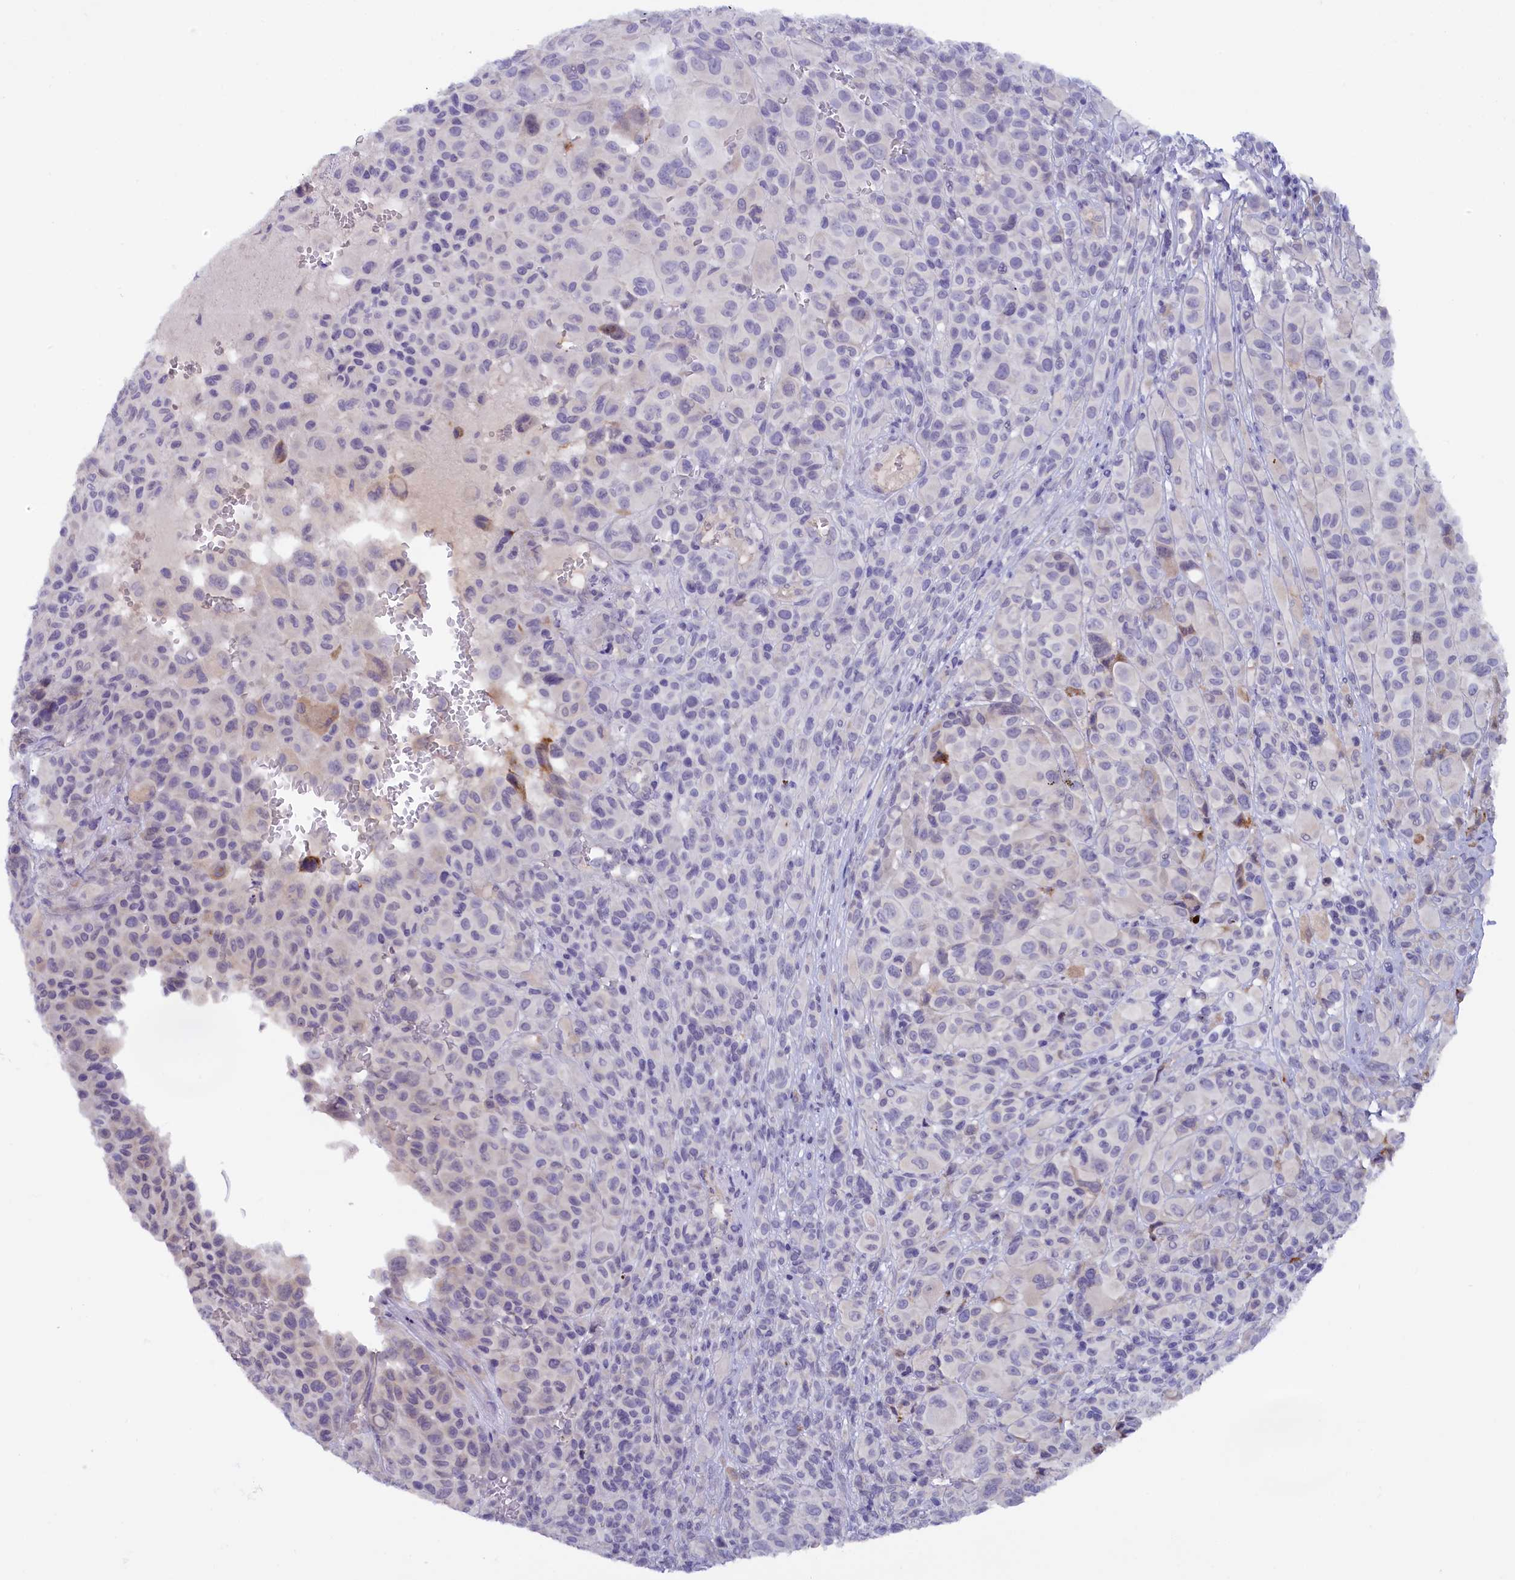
{"staining": {"intensity": "negative", "quantity": "none", "location": "none"}, "tissue": "melanoma", "cell_type": "Tumor cells", "image_type": "cancer", "snomed": [{"axis": "morphology", "description": "Malignant melanoma, NOS"}, {"axis": "topography", "description": "Skin of trunk"}], "caption": "The image demonstrates no significant positivity in tumor cells of malignant melanoma. The staining was performed using DAB to visualize the protein expression in brown, while the nuclei were stained in blue with hematoxylin (Magnification: 20x).", "gene": "ZSWIM4", "patient": {"sex": "male", "age": 71}}